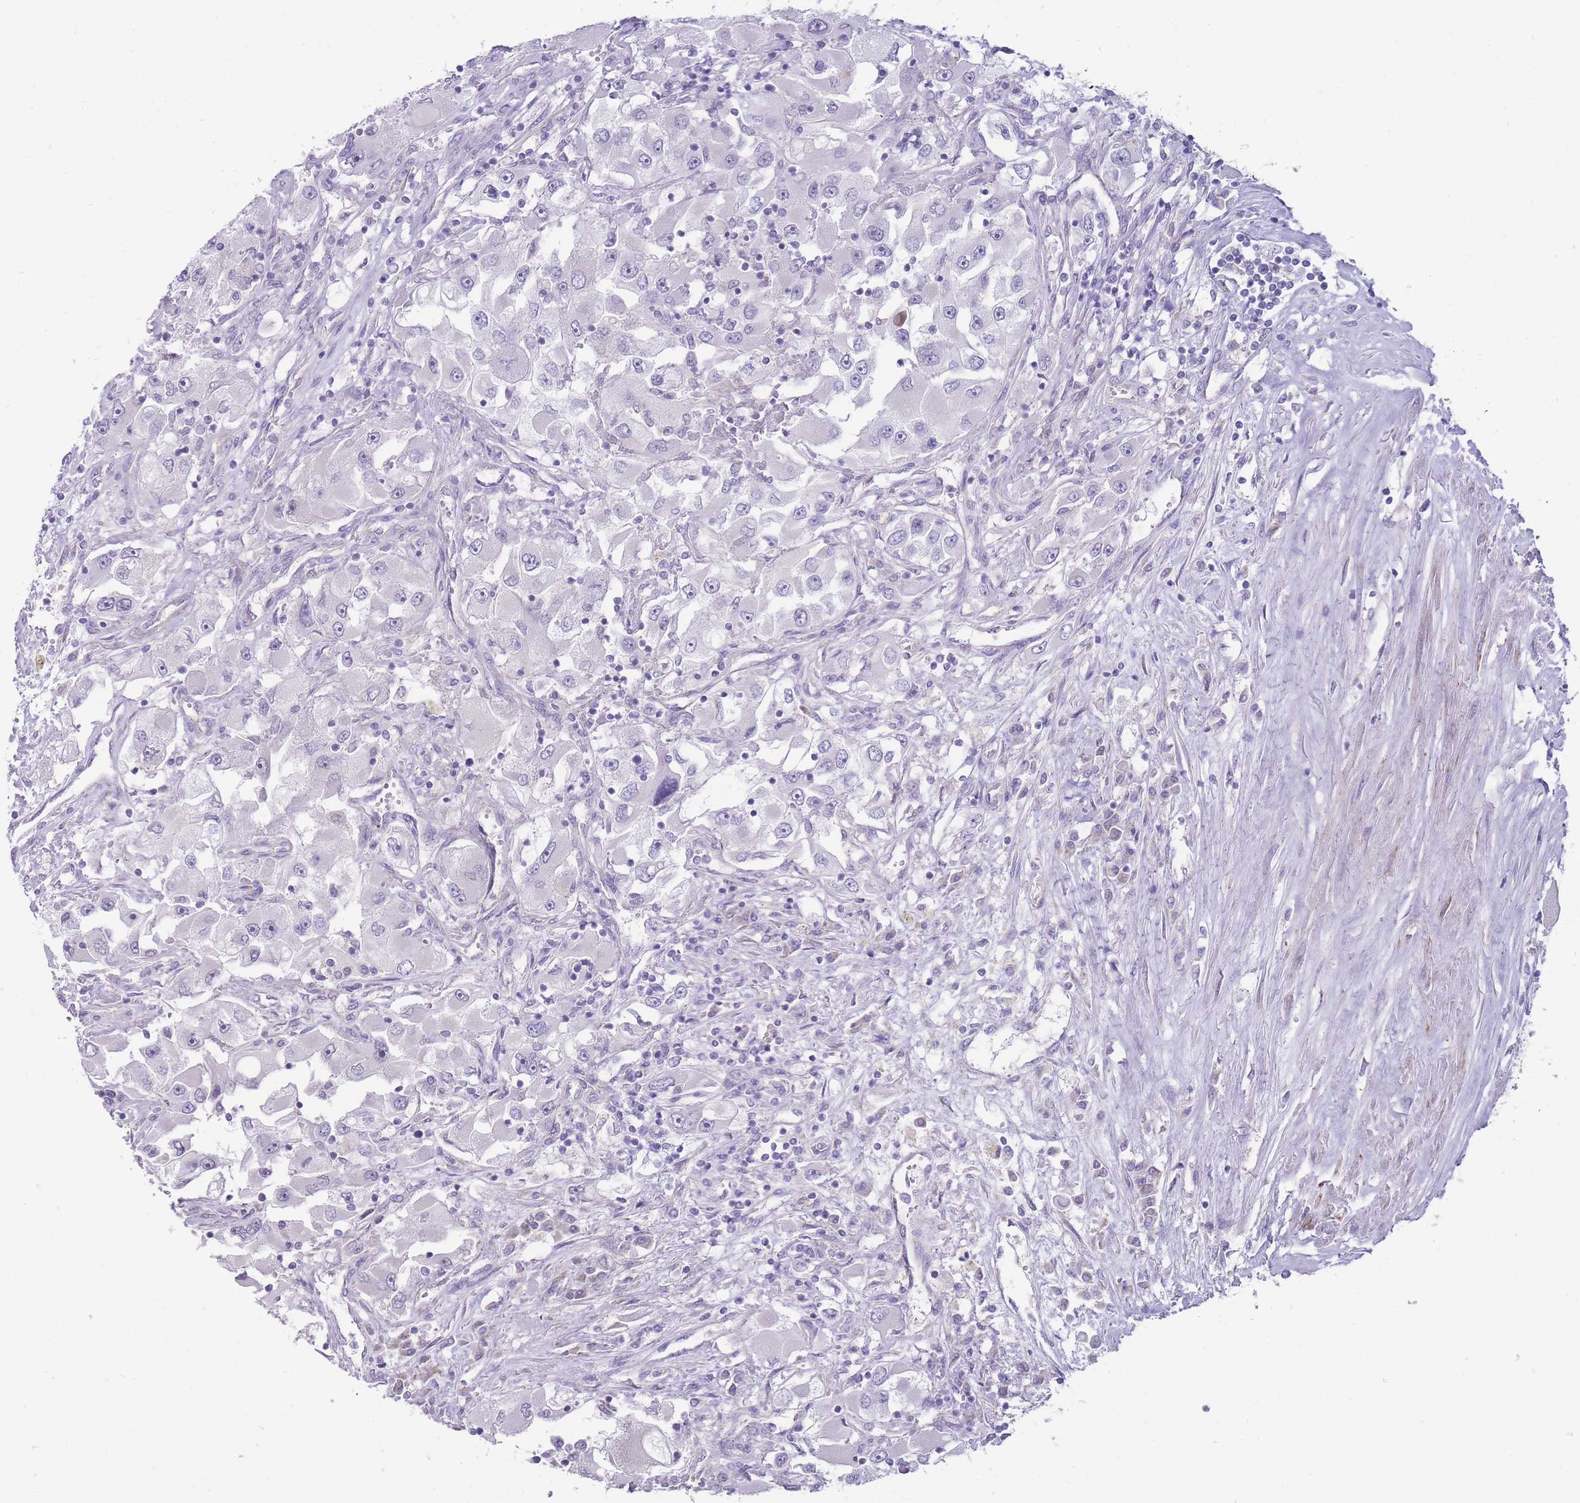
{"staining": {"intensity": "negative", "quantity": "none", "location": "none"}, "tissue": "renal cancer", "cell_type": "Tumor cells", "image_type": "cancer", "snomed": [{"axis": "morphology", "description": "Adenocarcinoma, NOS"}, {"axis": "topography", "description": "Kidney"}], "caption": "Adenocarcinoma (renal) was stained to show a protein in brown. There is no significant expression in tumor cells.", "gene": "ERICH4", "patient": {"sex": "female", "age": 52}}